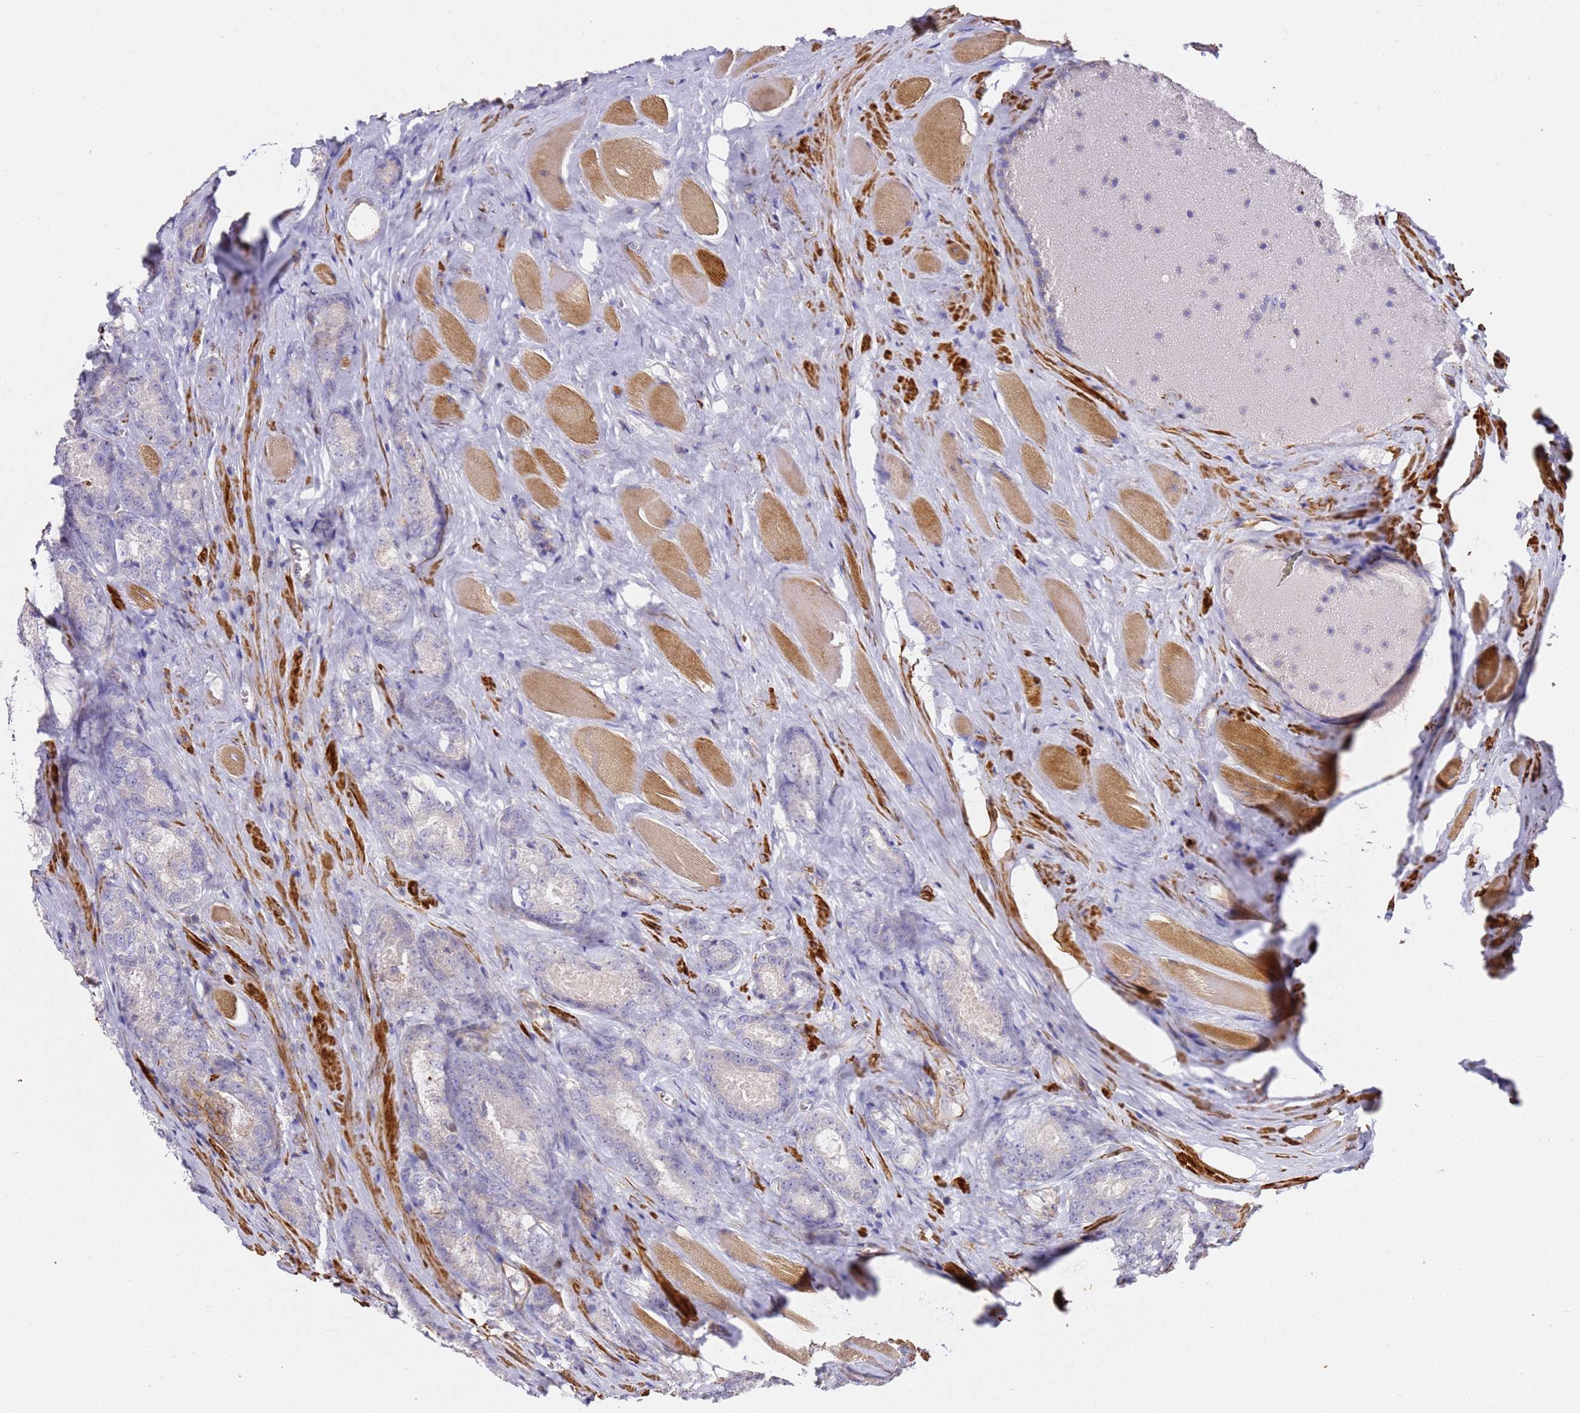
{"staining": {"intensity": "negative", "quantity": "none", "location": "none"}, "tissue": "prostate cancer", "cell_type": "Tumor cells", "image_type": "cancer", "snomed": [{"axis": "morphology", "description": "Adenocarcinoma, Low grade"}, {"axis": "topography", "description": "Prostate"}], "caption": "Immunohistochemical staining of human adenocarcinoma (low-grade) (prostate) exhibits no significant expression in tumor cells.", "gene": "ZNF671", "patient": {"sex": "male", "age": 68}}